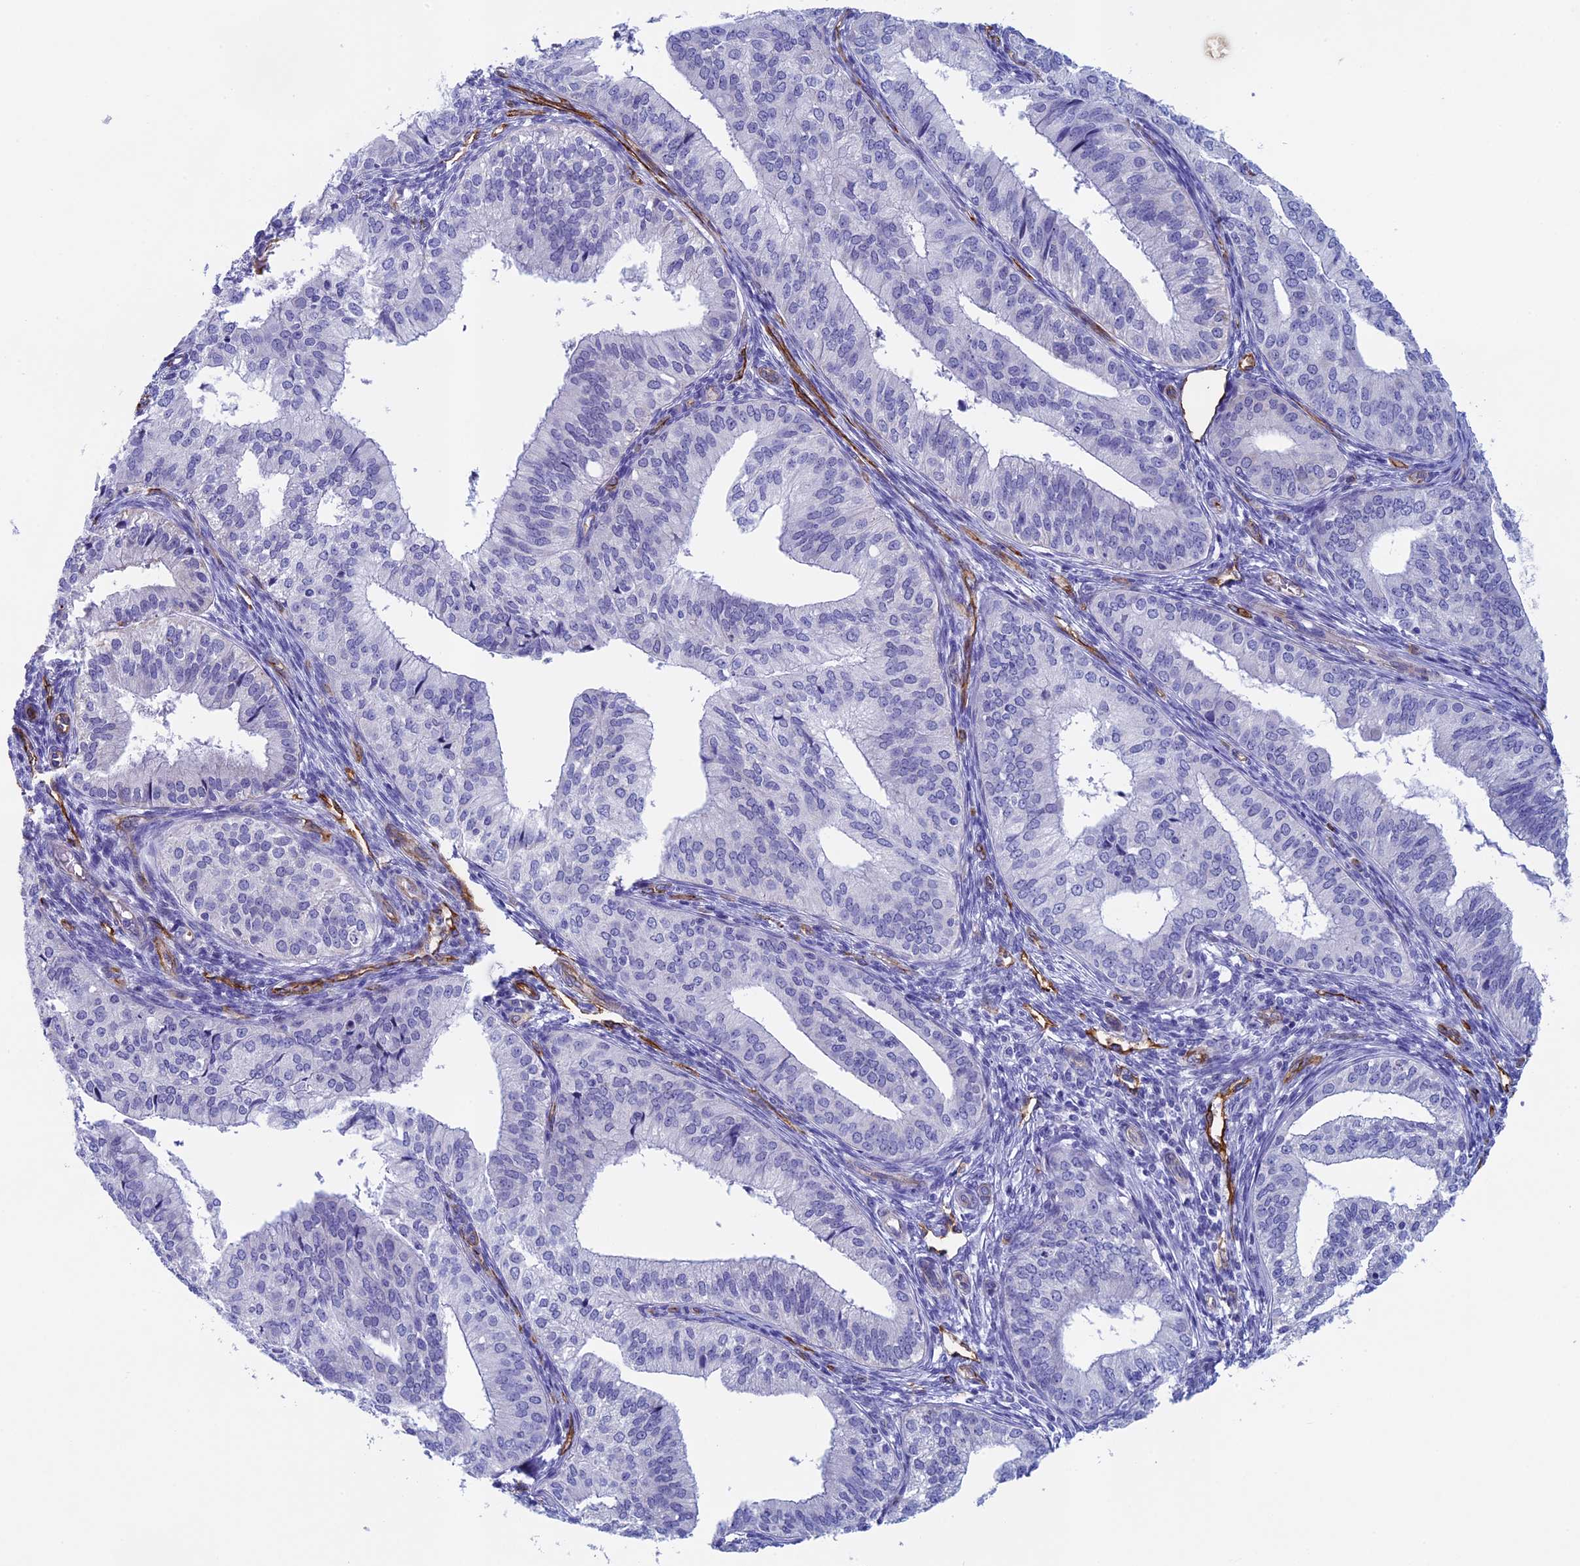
{"staining": {"intensity": "negative", "quantity": "none", "location": "none"}, "tissue": "endometrial cancer", "cell_type": "Tumor cells", "image_type": "cancer", "snomed": [{"axis": "morphology", "description": "Adenocarcinoma, NOS"}, {"axis": "topography", "description": "Endometrium"}], "caption": "A high-resolution micrograph shows IHC staining of endometrial adenocarcinoma, which demonstrates no significant staining in tumor cells.", "gene": "INSYN1", "patient": {"sex": "female", "age": 50}}